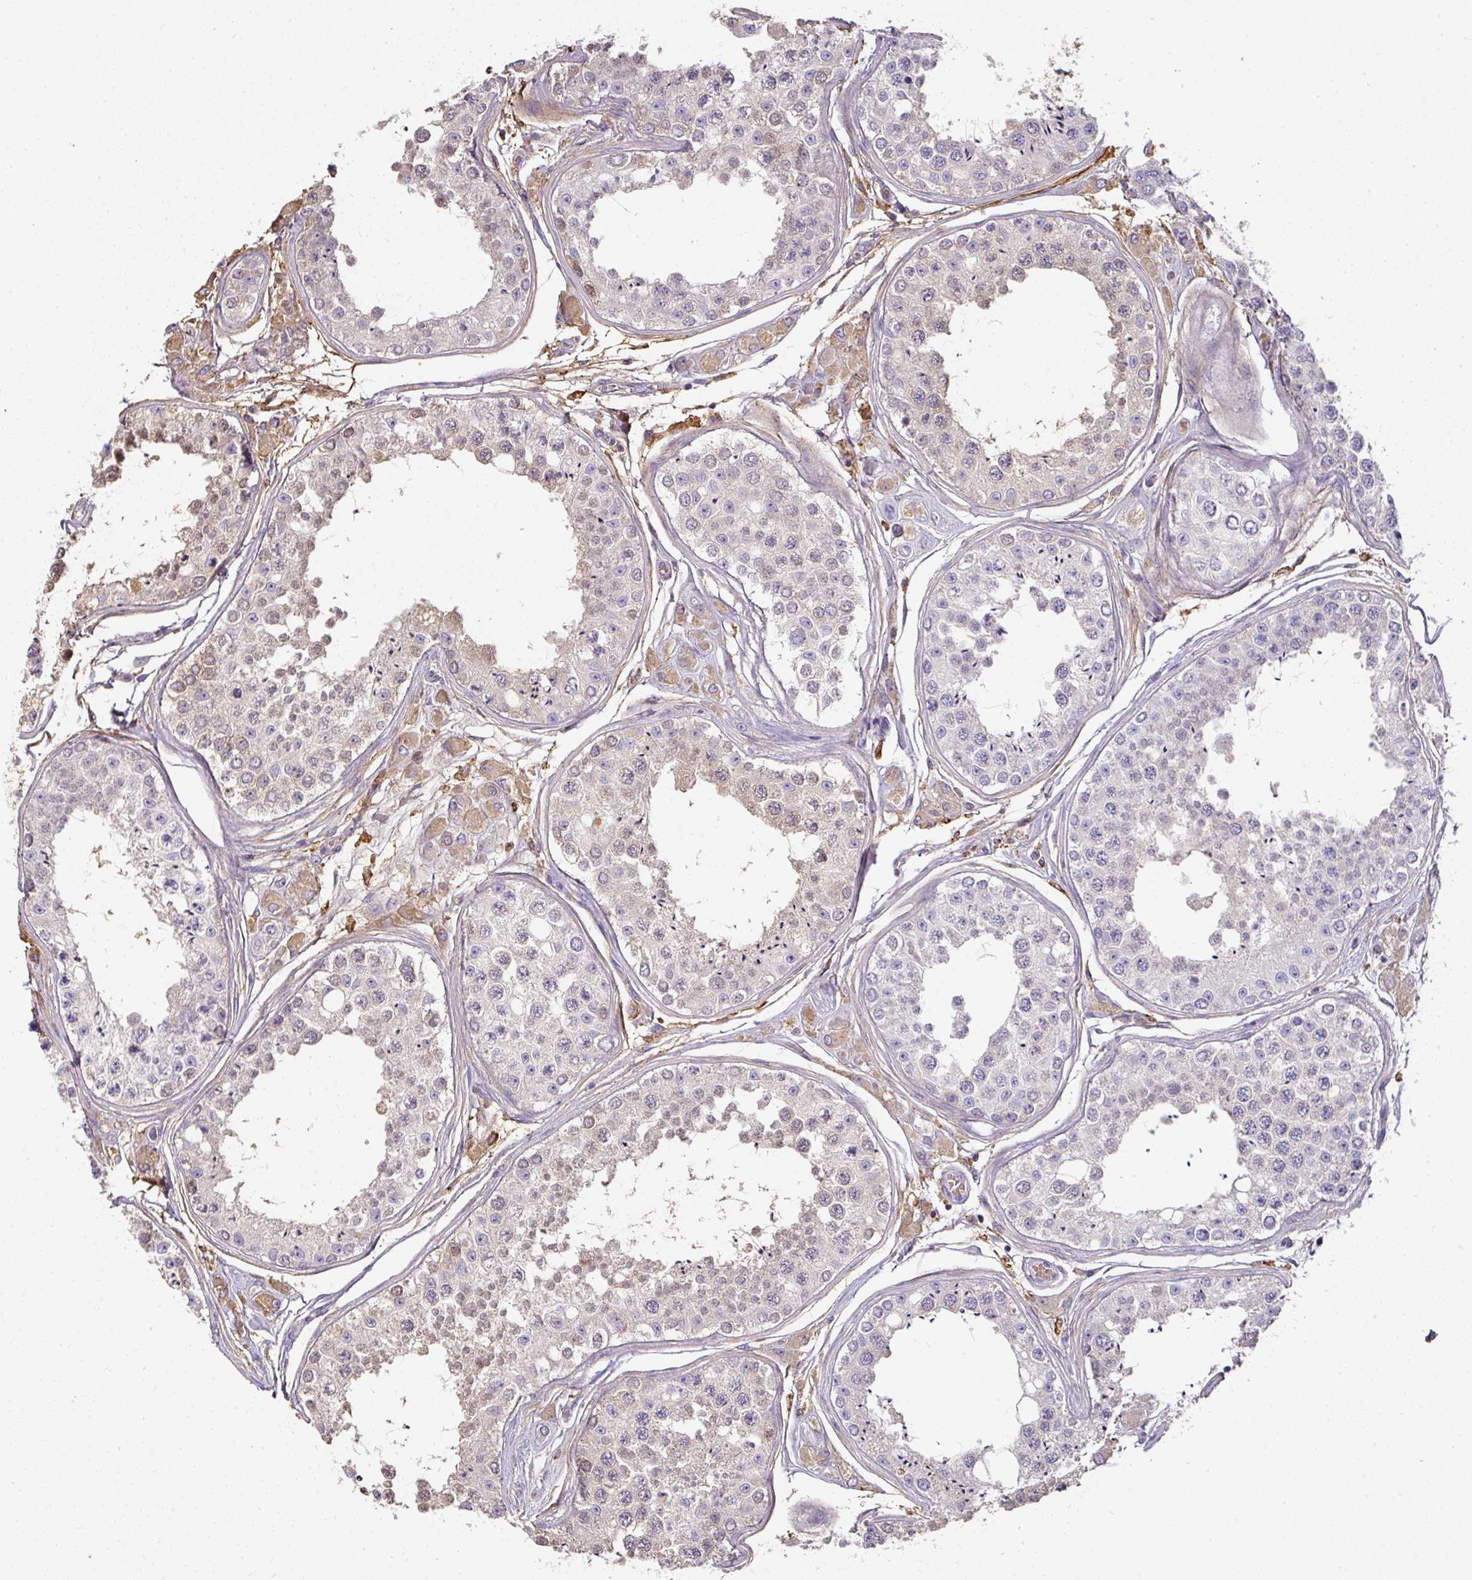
{"staining": {"intensity": "weak", "quantity": "<25%", "location": "cytoplasmic/membranous"}, "tissue": "testis", "cell_type": "Cells in seminiferous ducts", "image_type": "normal", "snomed": [{"axis": "morphology", "description": "Normal tissue, NOS"}, {"axis": "topography", "description": "Testis"}], "caption": "DAB (3,3'-diaminobenzidine) immunohistochemical staining of unremarkable testis reveals no significant positivity in cells in seminiferous ducts. Brightfield microscopy of immunohistochemistry stained with DAB (brown) and hematoxylin (blue), captured at high magnification.", "gene": "CCZ1B", "patient": {"sex": "male", "age": 25}}